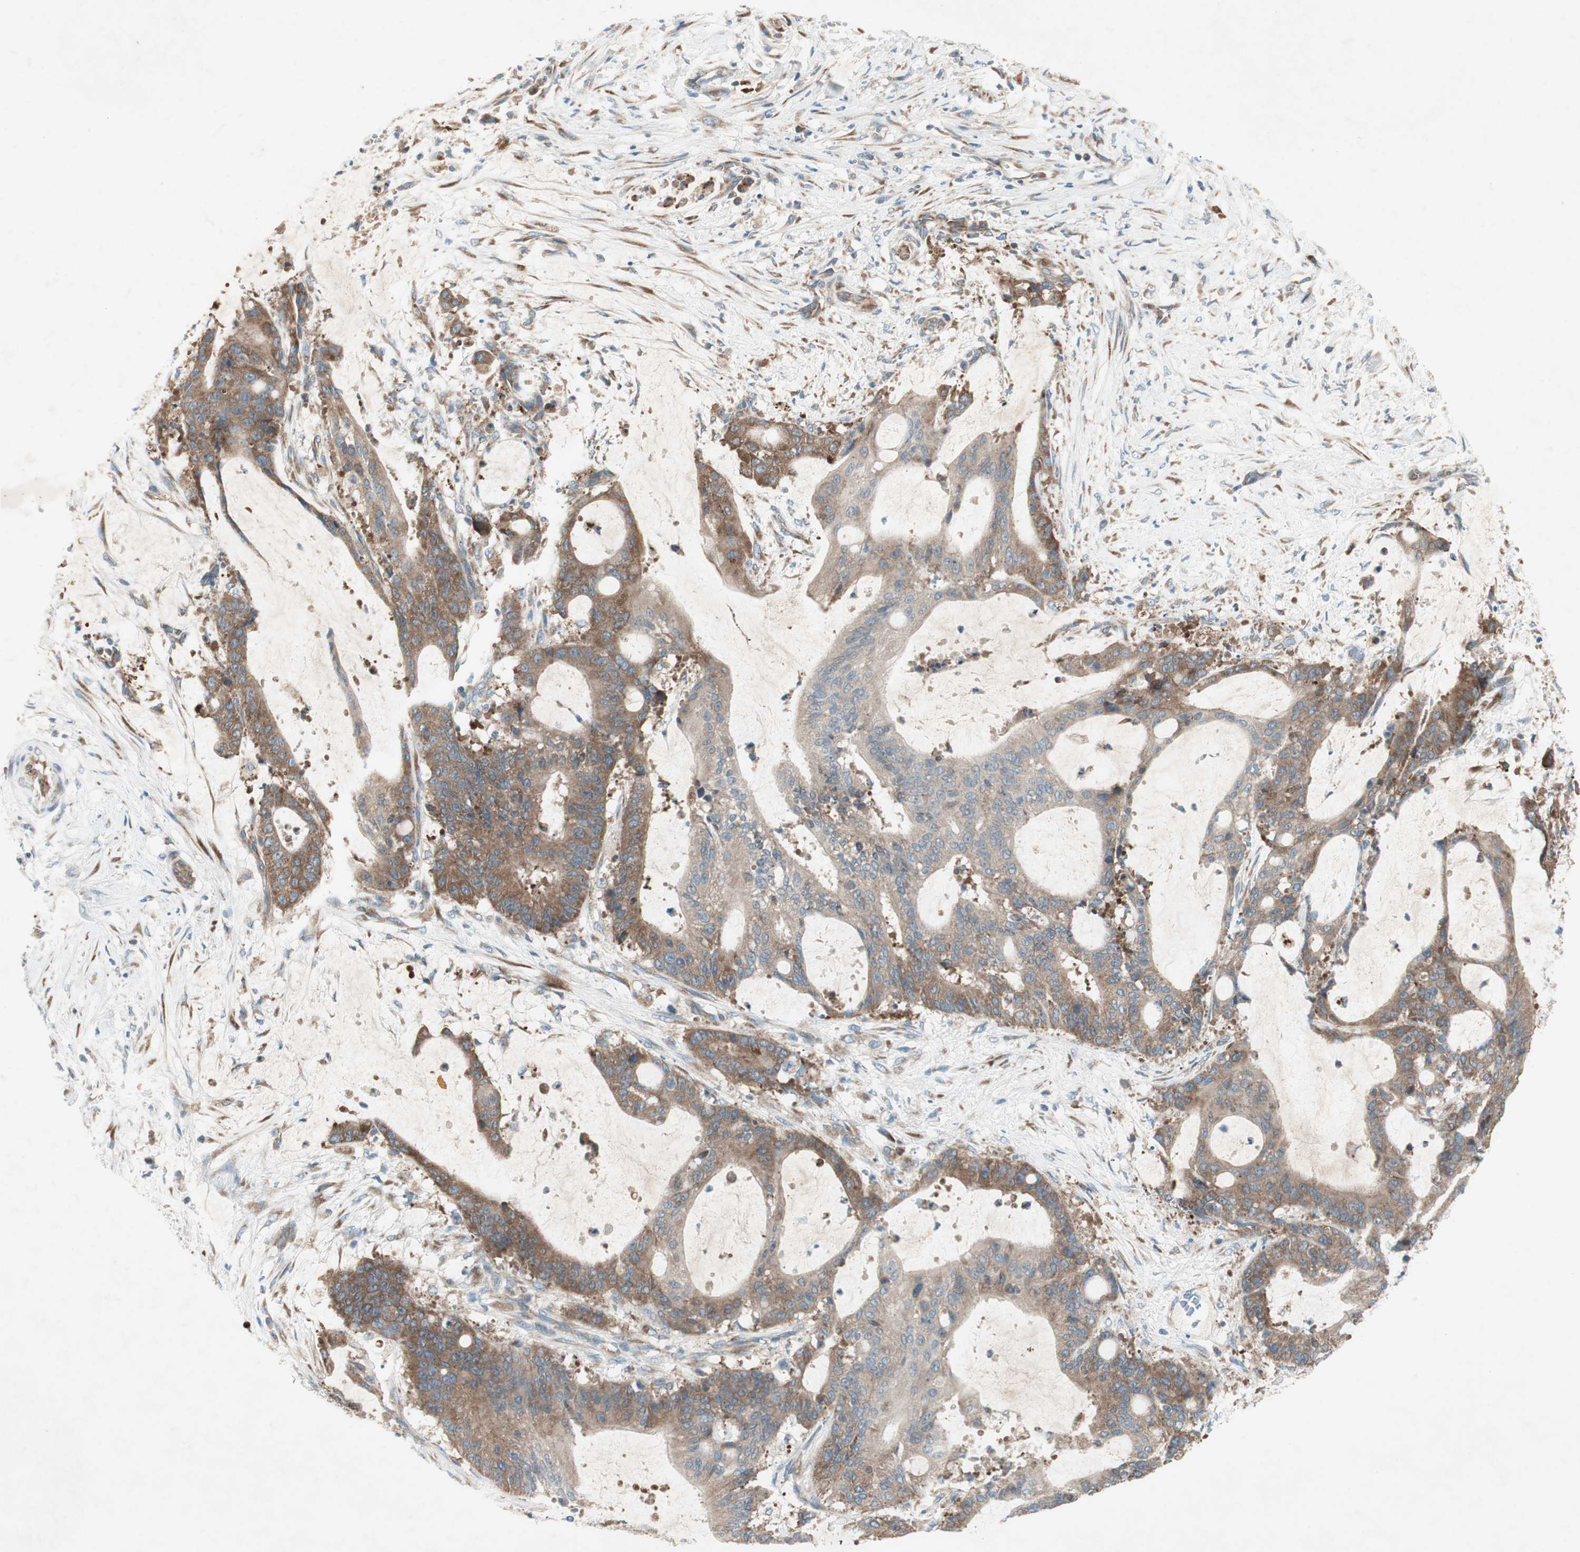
{"staining": {"intensity": "moderate", "quantity": ">75%", "location": "cytoplasmic/membranous"}, "tissue": "liver cancer", "cell_type": "Tumor cells", "image_type": "cancer", "snomed": [{"axis": "morphology", "description": "Cholangiocarcinoma"}, {"axis": "topography", "description": "Liver"}], "caption": "A brown stain highlights moderate cytoplasmic/membranous staining of a protein in cholangiocarcinoma (liver) tumor cells.", "gene": "RPL23", "patient": {"sex": "female", "age": 73}}